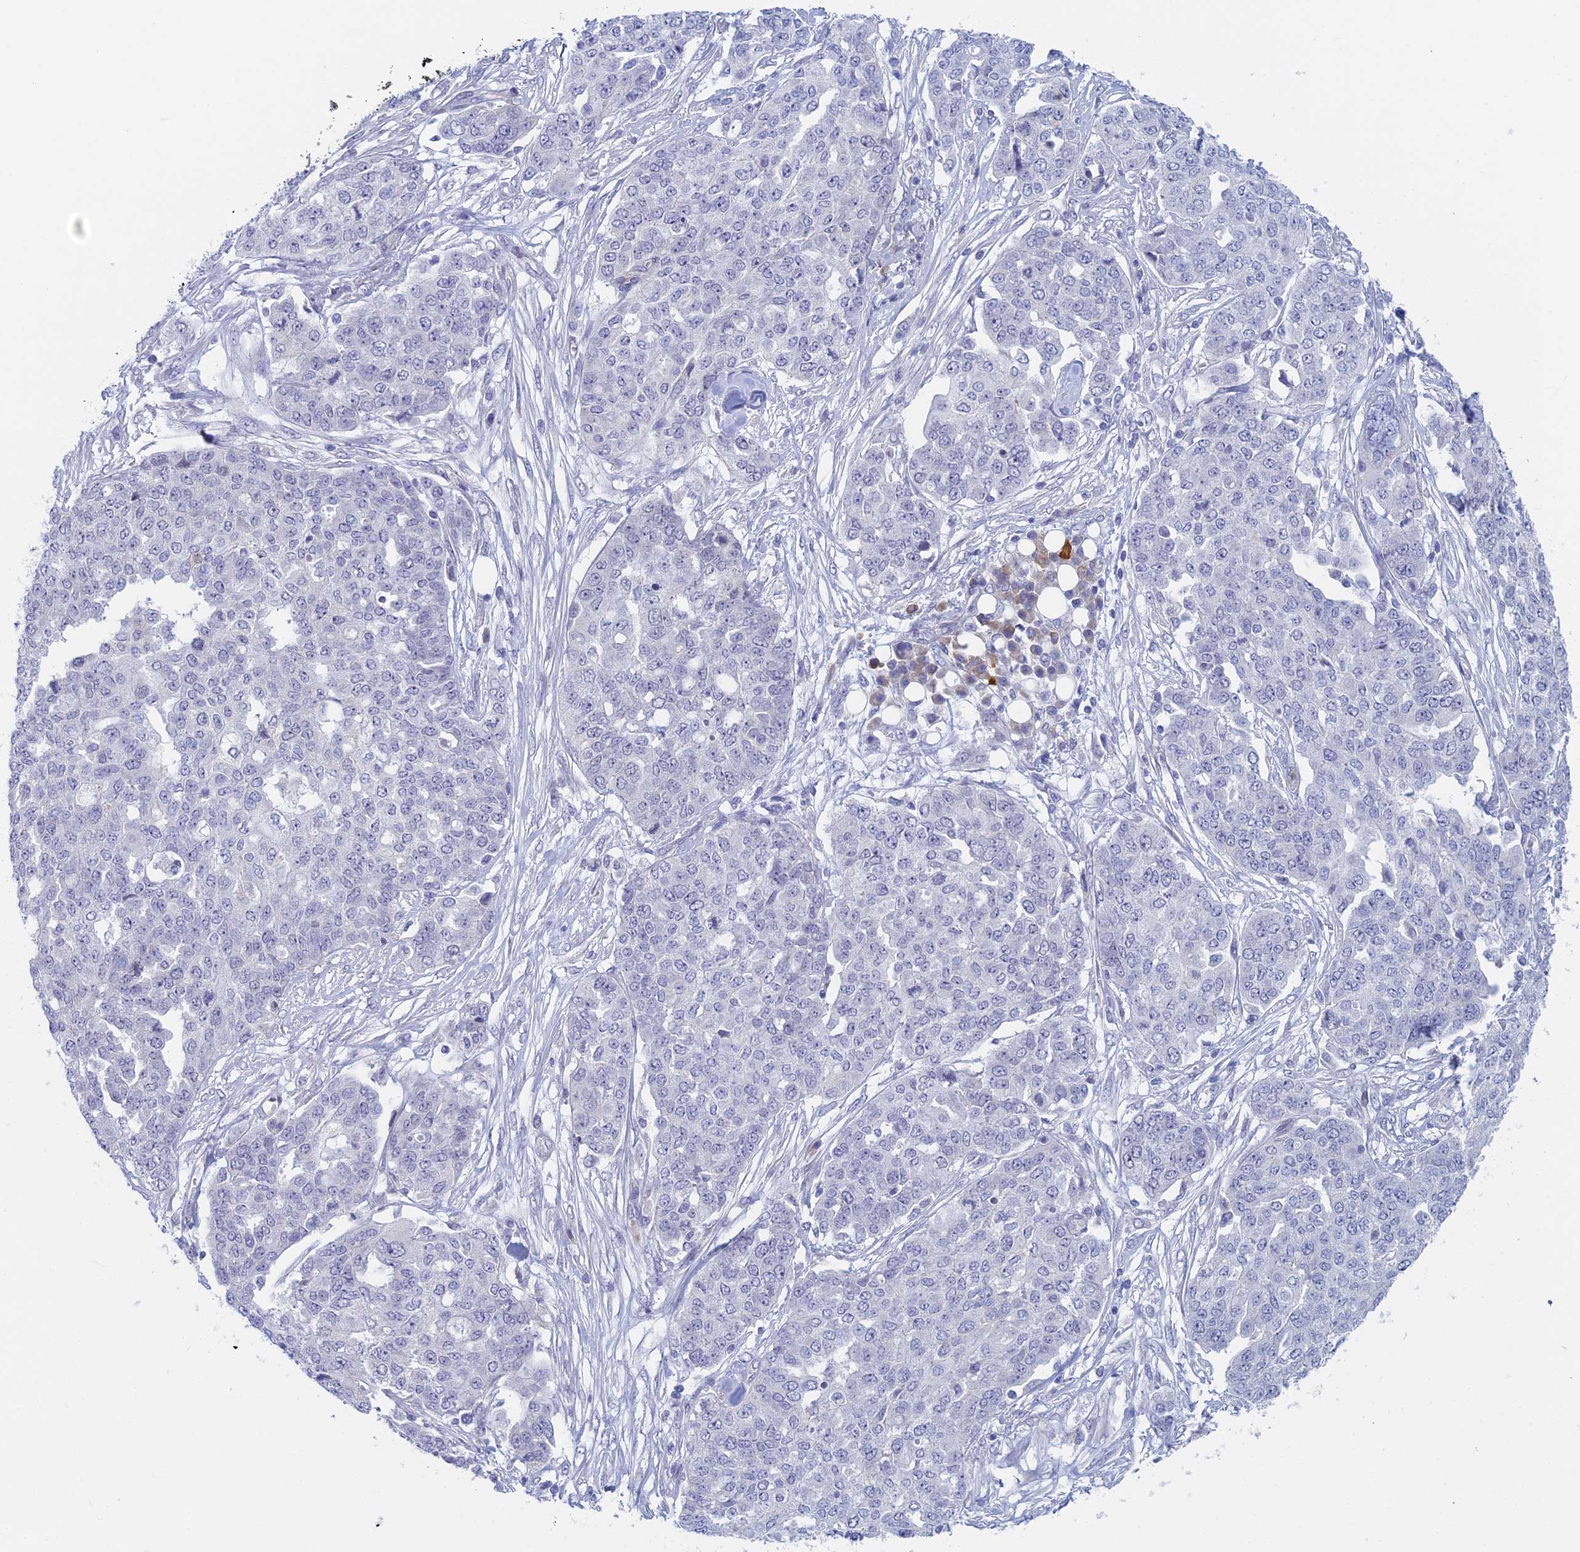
{"staining": {"intensity": "negative", "quantity": "none", "location": "none"}, "tissue": "ovarian cancer", "cell_type": "Tumor cells", "image_type": "cancer", "snomed": [{"axis": "morphology", "description": "Cystadenocarcinoma, serous, NOS"}, {"axis": "topography", "description": "Soft tissue"}, {"axis": "topography", "description": "Ovary"}], "caption": "Tumor cells are negative for protein expression in human ovarian serous cystadenocarcinoma.", "gene": "PPP1R26", "patient": {"sex": "female", "age": 57}}